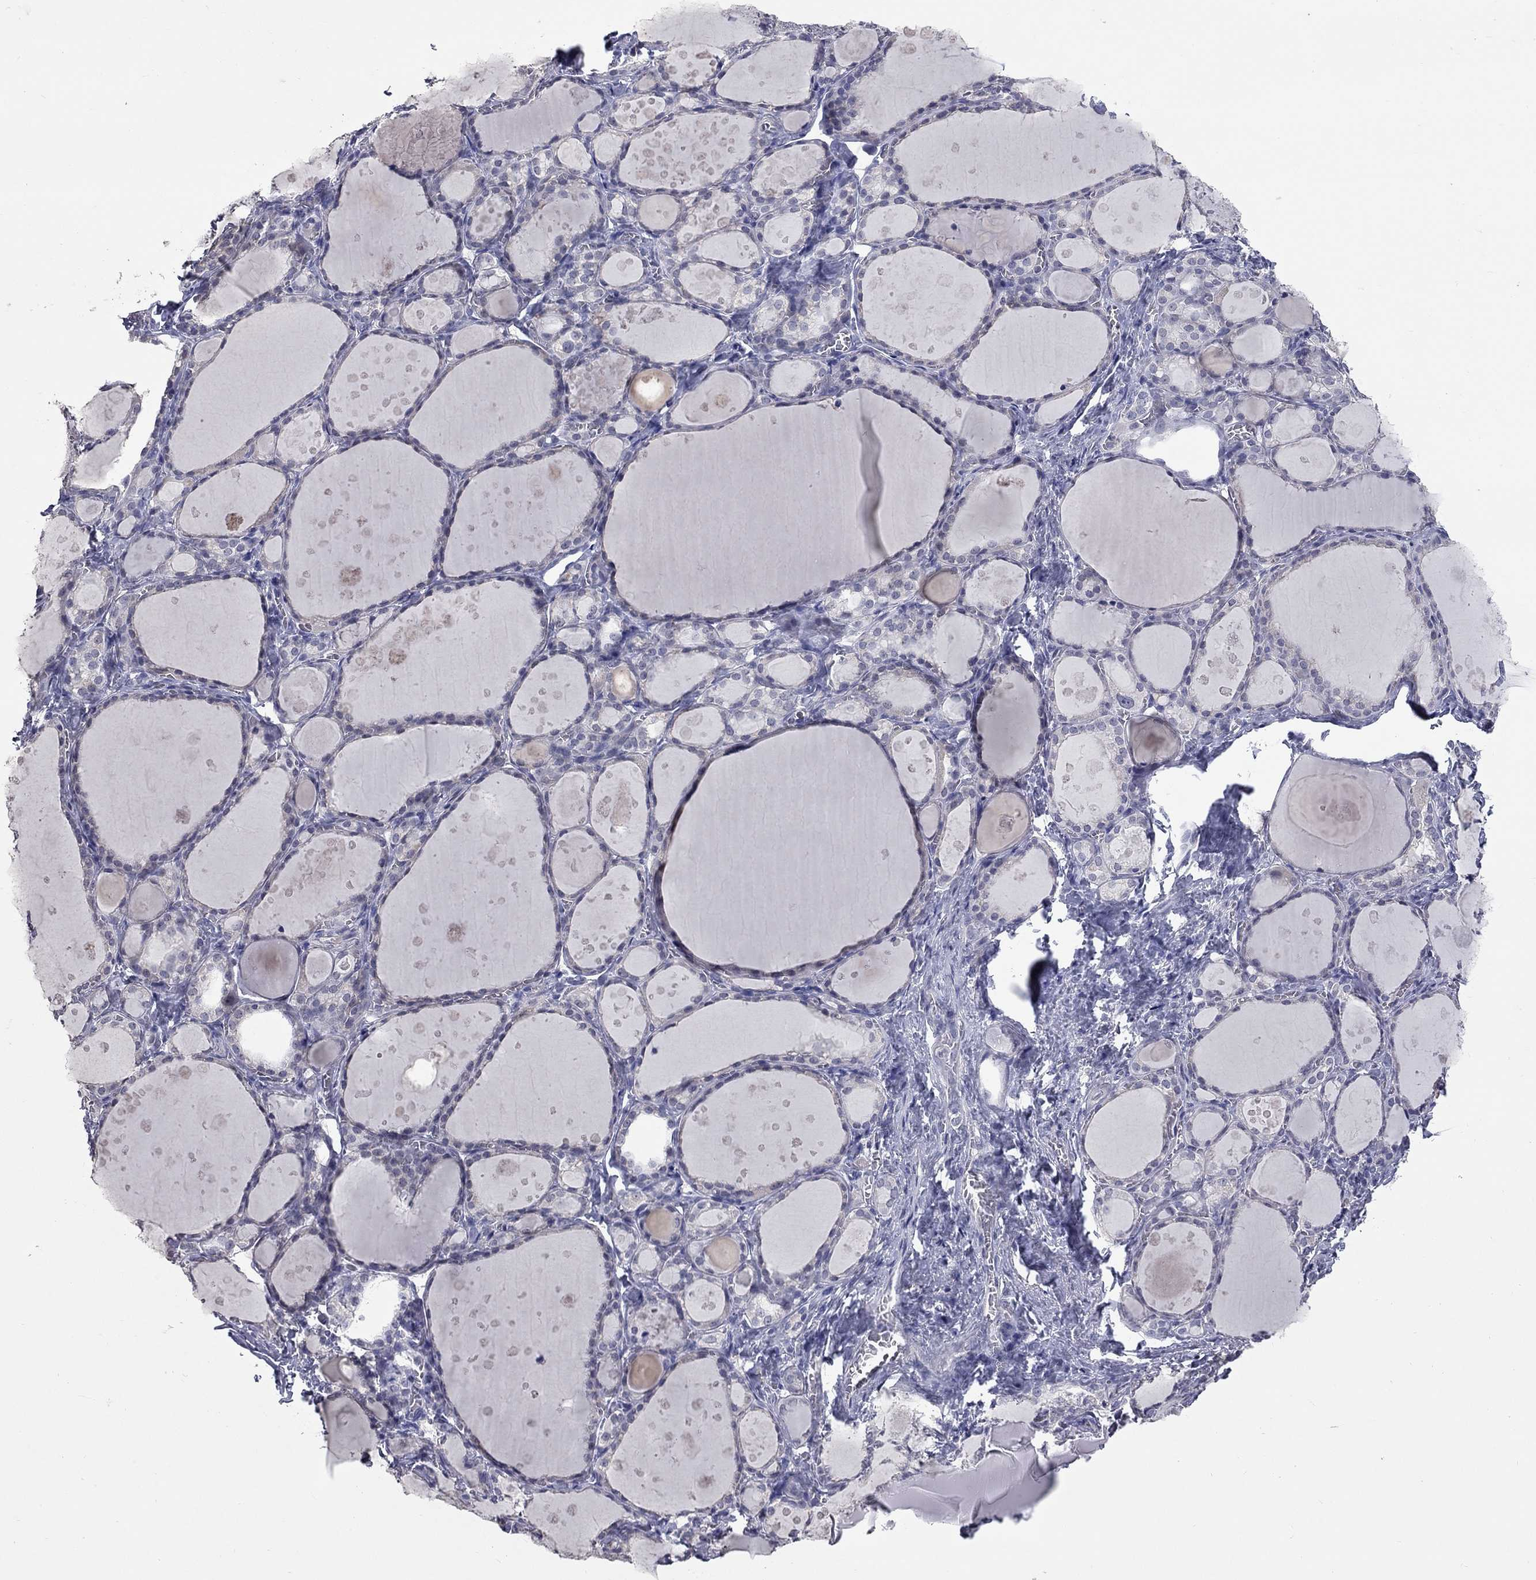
{"staining": {"intensity": "negative", "quantity": "none", "location": "none"}, "tissue": "thyroid gland", "cell_type": "Glandular cells", "image_type": "normal", "snomed": [{"axis": "morphology", "description": "Normal tissue, NOS"}, {"axis": "topography", "description": "Thyroid gland"}], "caption": "A histopathology image of human thyroid gland is negative for staining in glandular cells. (DAB immunohistochemistry, high magnification).", "gene": "SHOC2", "patient": {"sex": "male", "age": 68}}